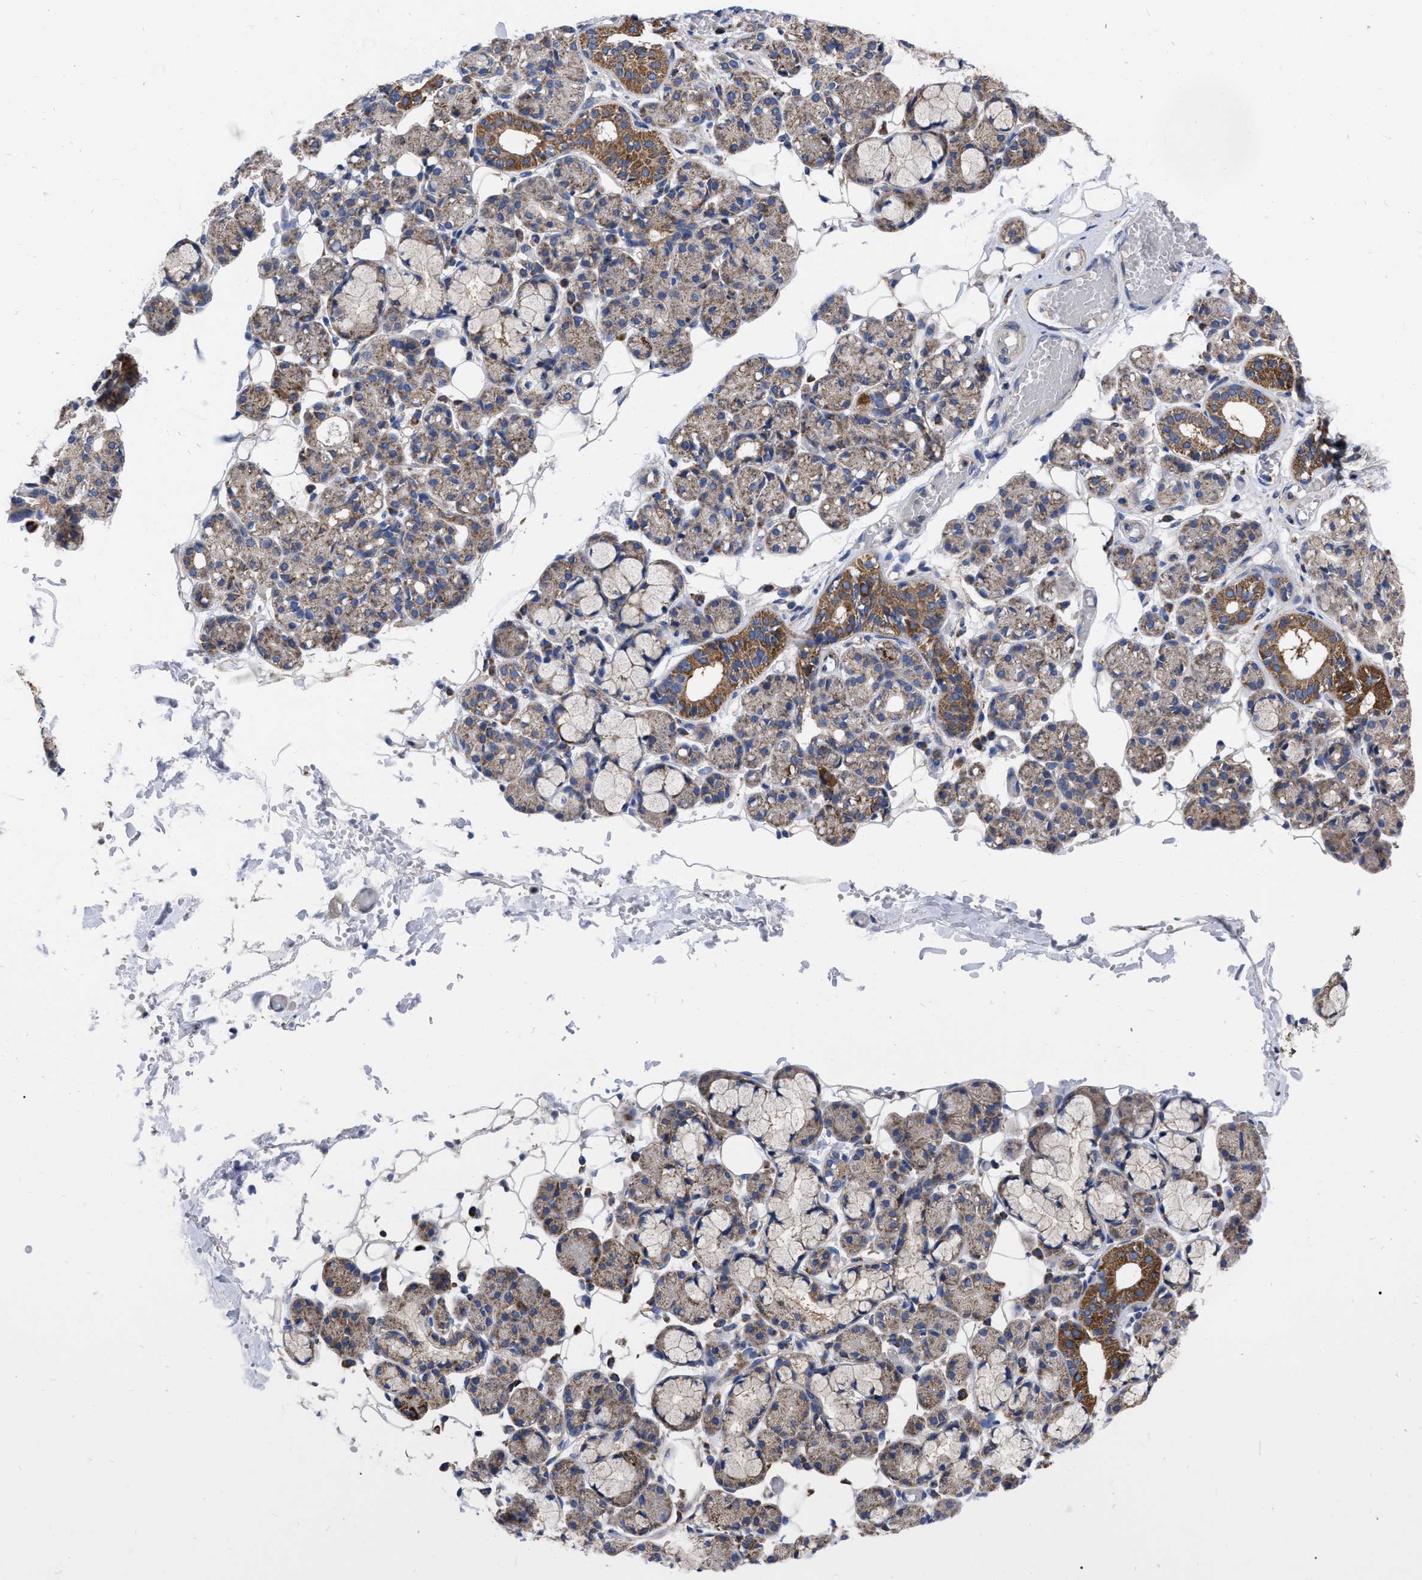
{"staining": {"intensity": "moderate", "quantity": "25%-75%", "location": "cytoplasmic/membranous"}, "tissue": "salivary gland", "cell_type": "Glandular cells", "image_type": "normal", "snomed": [{"axis": "morphology", "description": "Normal tissue, NOS"}, {"axis": "topography", "description": "Salivary gland"}], "caption": "Immunohistochemical staining of unremarkable salivary gland exhibits medium levels of moderate cytoplasmic/membranous expression in about 25%-75% of glandular cells. The staining was performed using DAB (3,3'-diaminobenzidine), with brown indicating positive protein expression. Nuclei are stained blue with hematoxylin.", "gene": "CDKN2C", "patient": {"sex": "male", "age": 63}}